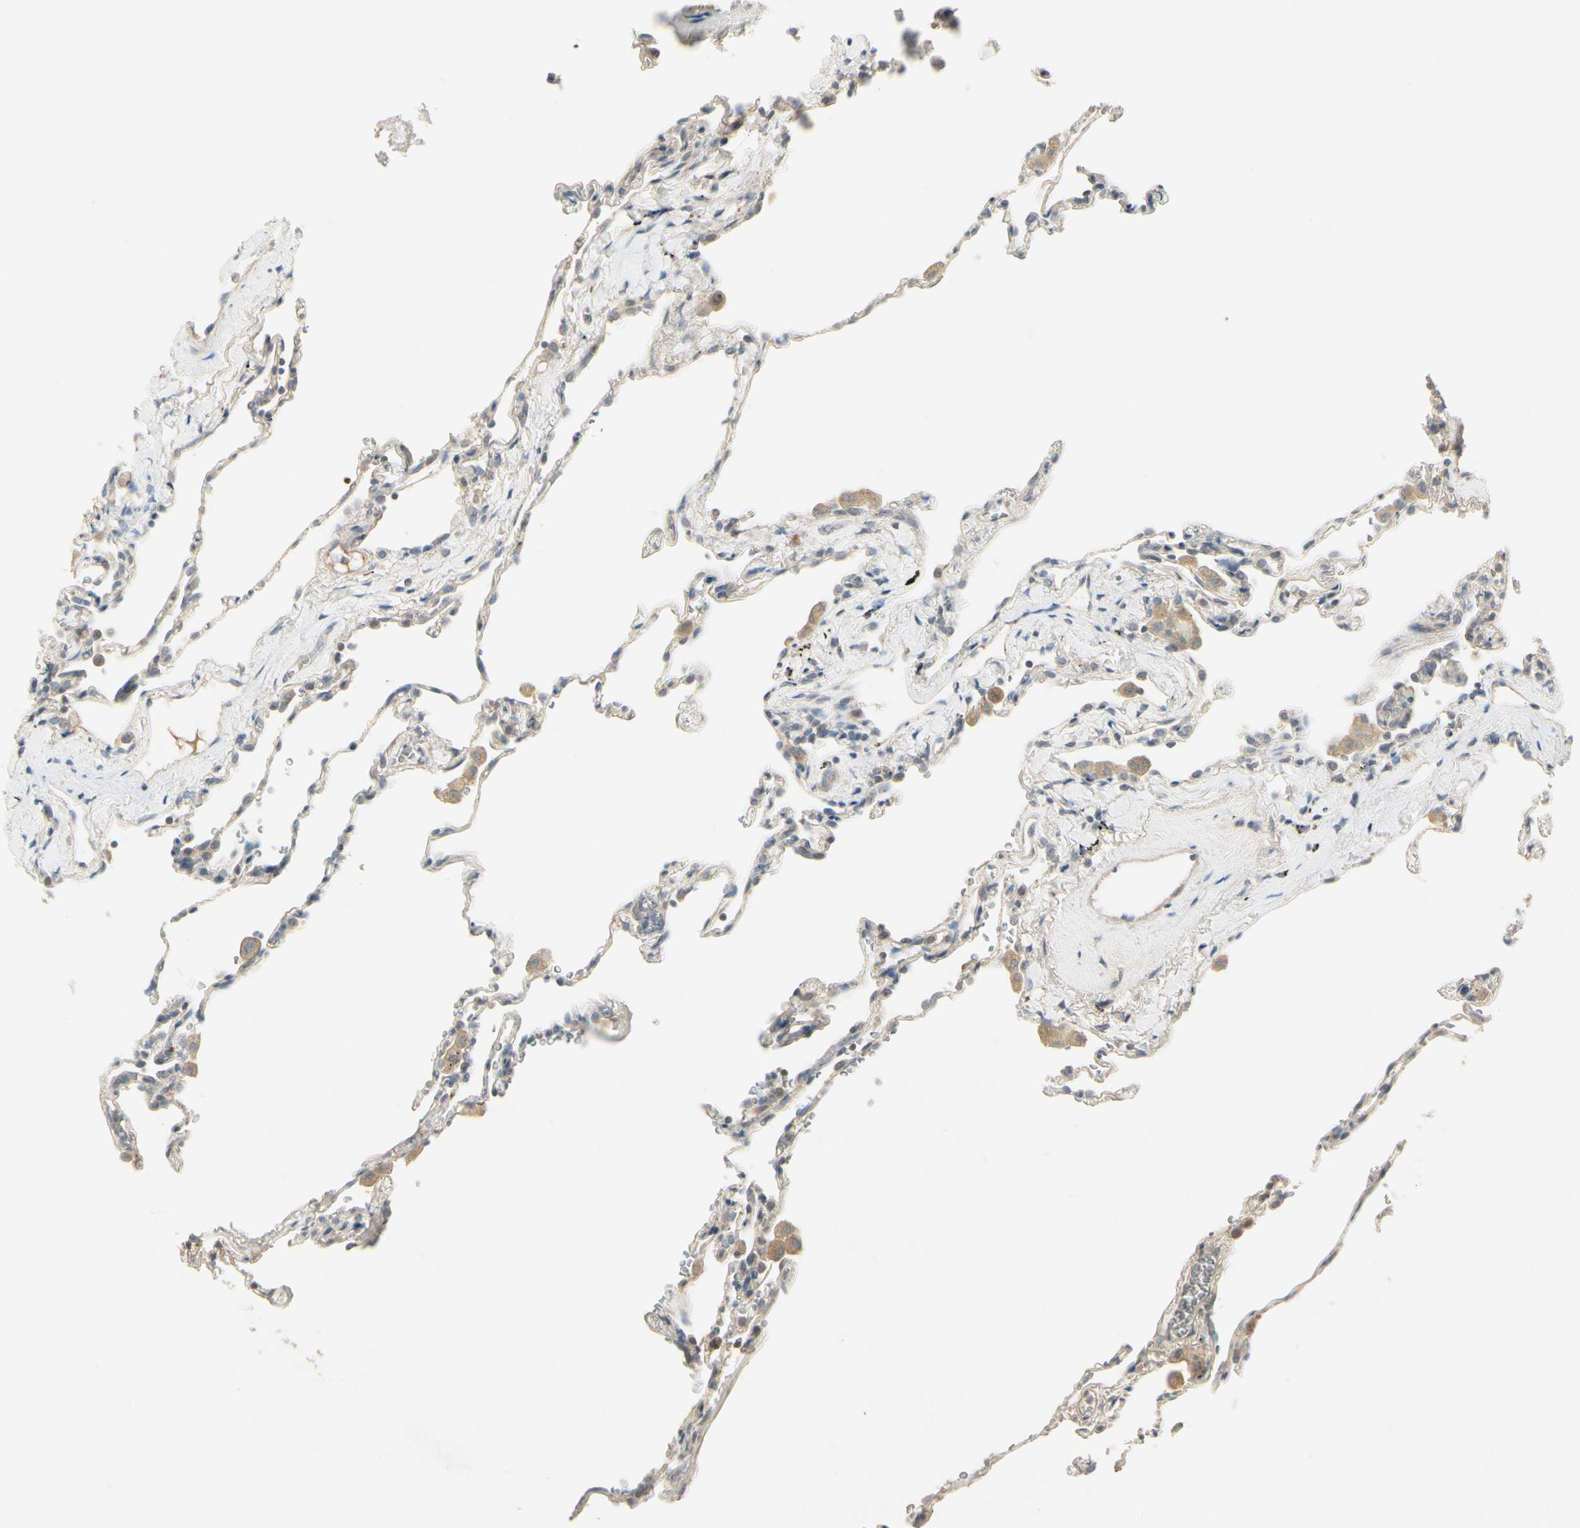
{"staining": {"intensity": "weak", "quantity": "25%-75%", "location": "cytoplasmic/membranous"}, "tissue": "lung", "cell_type": "Alveolar cells", "image_type": "normal", "snomed": [{"axis": "morphology", "description": "Normal tissue, NOS"}, {"axis": "topography", "description": "Lung"}], "caption": "Weak cytoplasmic/membranous protein positivity is seen in about 25%-75% of alveolar cells in lung.", "gene": "PPP3CB", "patient": {"sex": "male", "age": 59}}